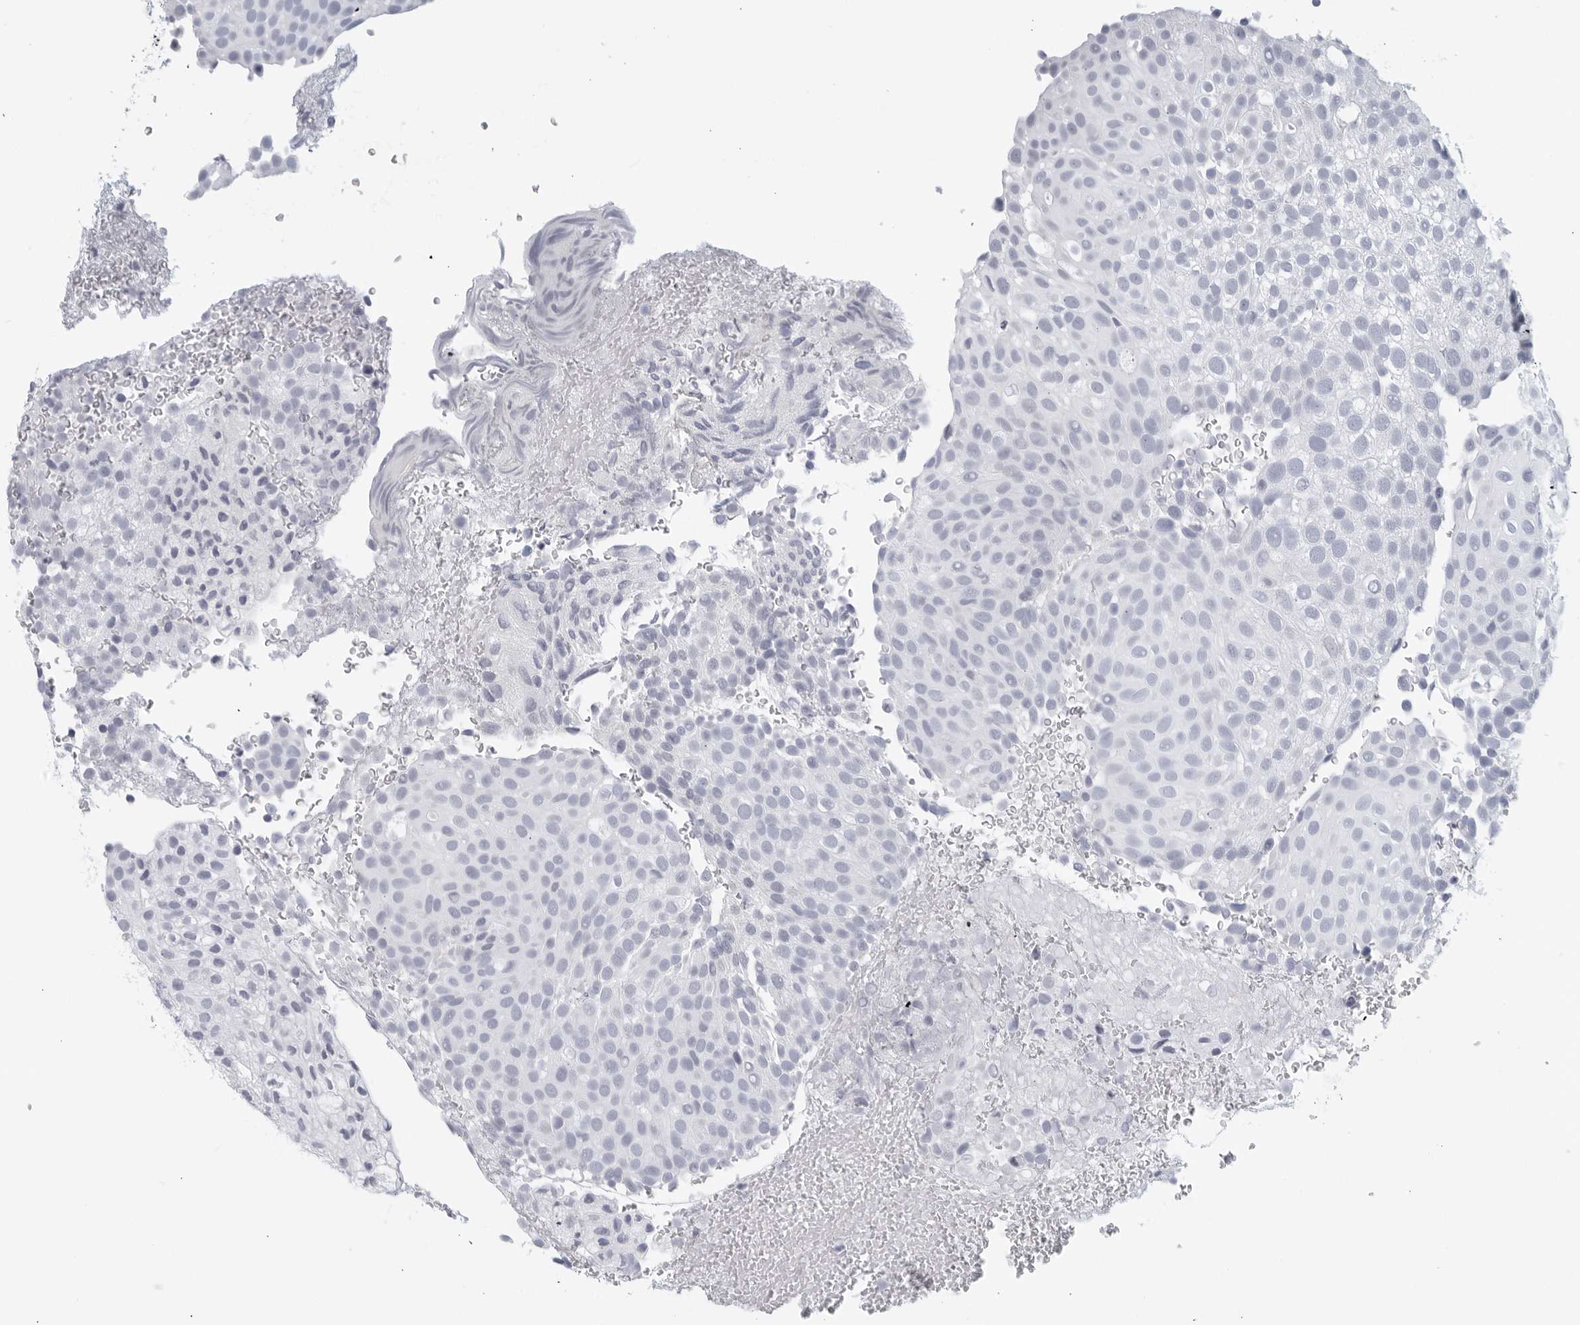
{"staining": {"intensity": "negative", "quantity": "none", "location": "none"}, "tissue": "urothelial cancer", "cell_type": "Tumor cells", "image_type": "cancer", "snomed": [{"axis": "morphology", "description": "Urothelial carcinoma, Low grade"}, {"axis": "topography", "description": "Urinary bladder"}], "caption": "Immunohistochemistry histopathology image of urothelial cancer stained for a protein (brown), which reveals no expression in tumor cells.", "gene": "KLK7", "patient": {"sex": "male", "age": 78}}